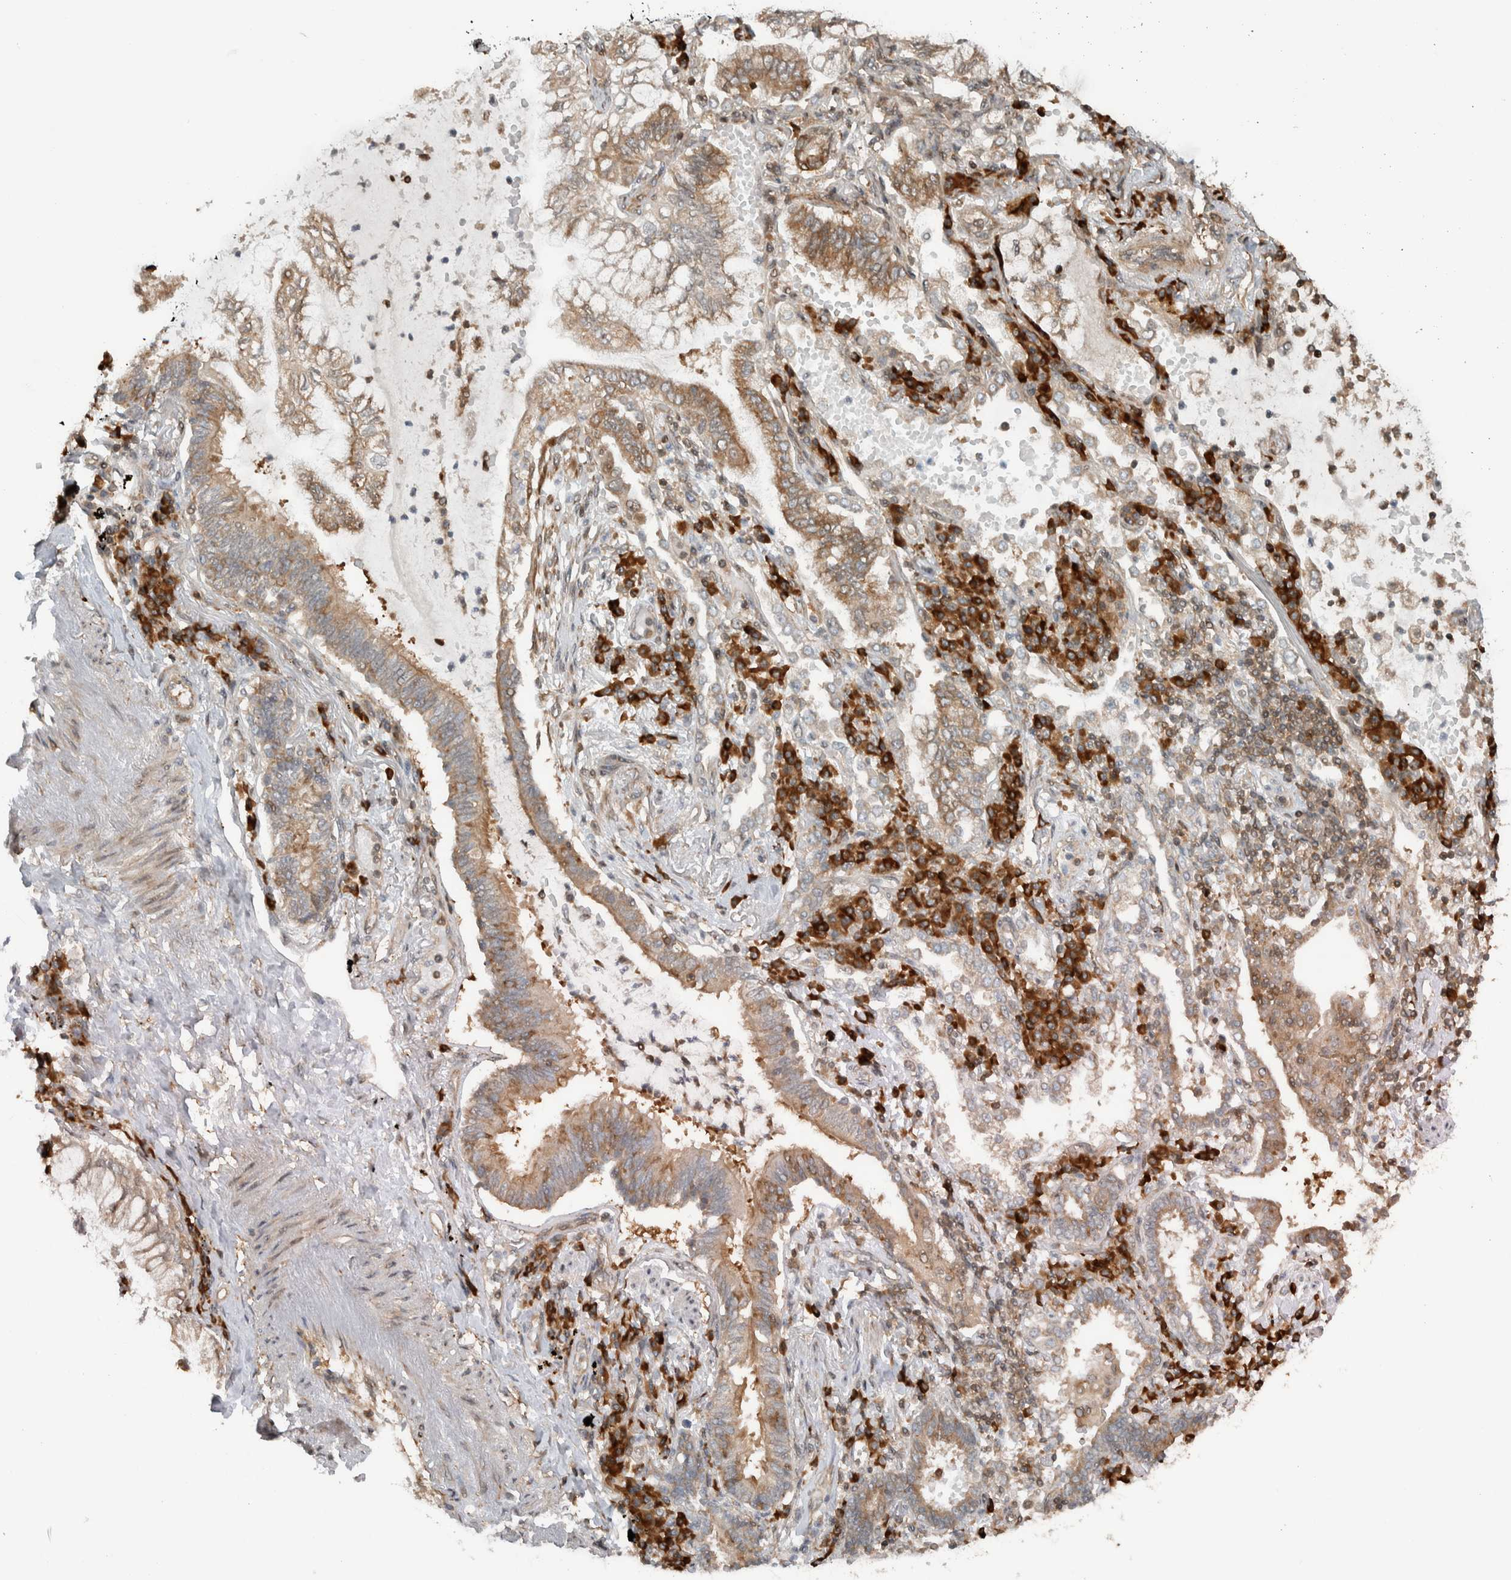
{"staining": {"intensity": "weak", "quantity": ">75%", "location": "cytoplasmic/membranous"}, "tissue": "lung cancer", "cell_type": "Tumor cells", "image_type": "cancer", "snomed": [{"axis": "morphology", "description": "Adenocarcinoma, NOS"}, {"axis": "topography", "description": "Lung"}], "caption": "Lung cancer (adenocarcinoma) was stained to show a protein in brown. There is low levels of weak cytoplasmic/membranous staining in approximately >75% of tumor cells. Ihc stains the protein in brown and the nuclei are stained blue.", "gene": "CNTROB", "patient": {"sex": "female", "age": 70}}